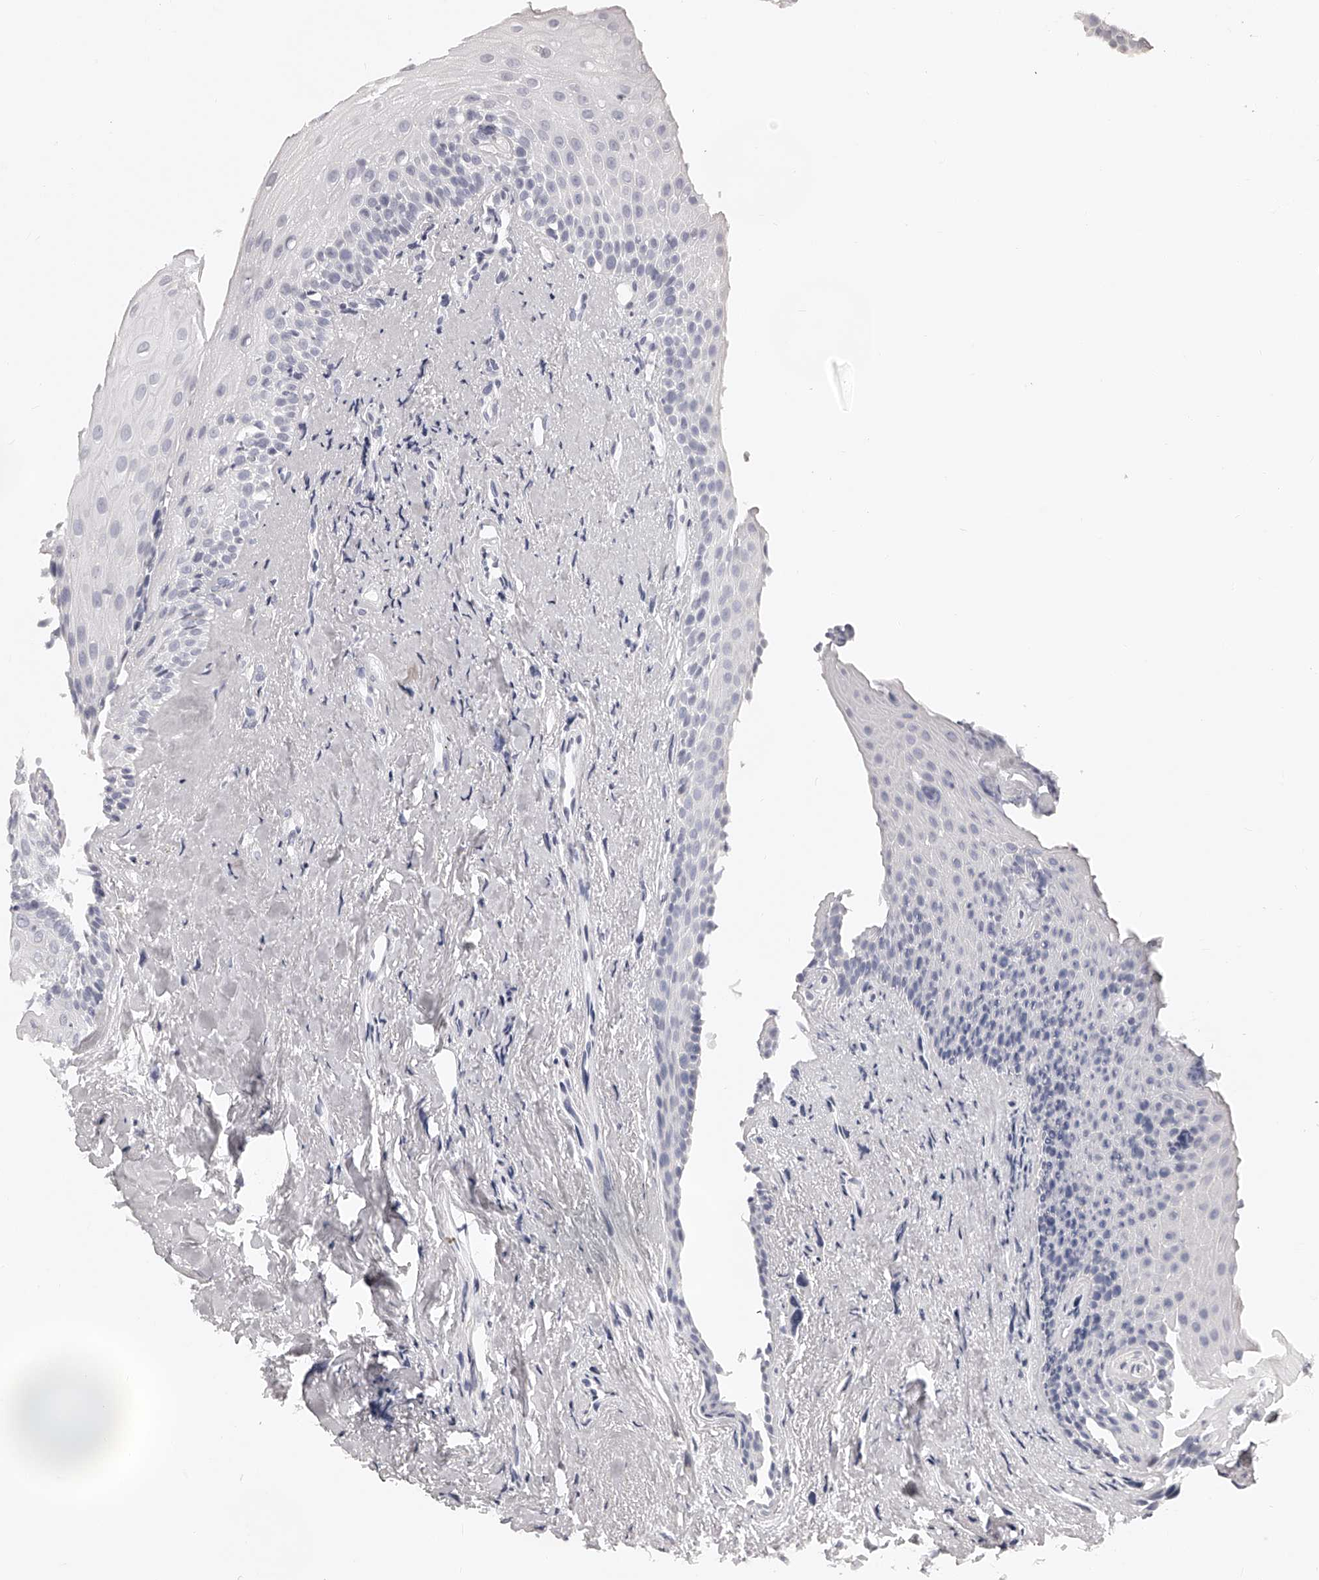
{"staining": {"intensity": "negative", "quantity": "none", "location": "none"}, "tissue": "oral mucosa", "cell_type": "Squamous epithelial cells", "image_type": "normal", "snomed": [{"axis": "morphology", "description": "Normal tissue, NOS"}, {"axis": "topography", "description": "Oral tissue"}], "caption": "IHC photomicrograph of normal oral mucosa stained for a protein (brown), which reveals no expression in squamous epithelial cells.", "gene": "DMRT1", "patient": {"sex": "female", "age": 63}}